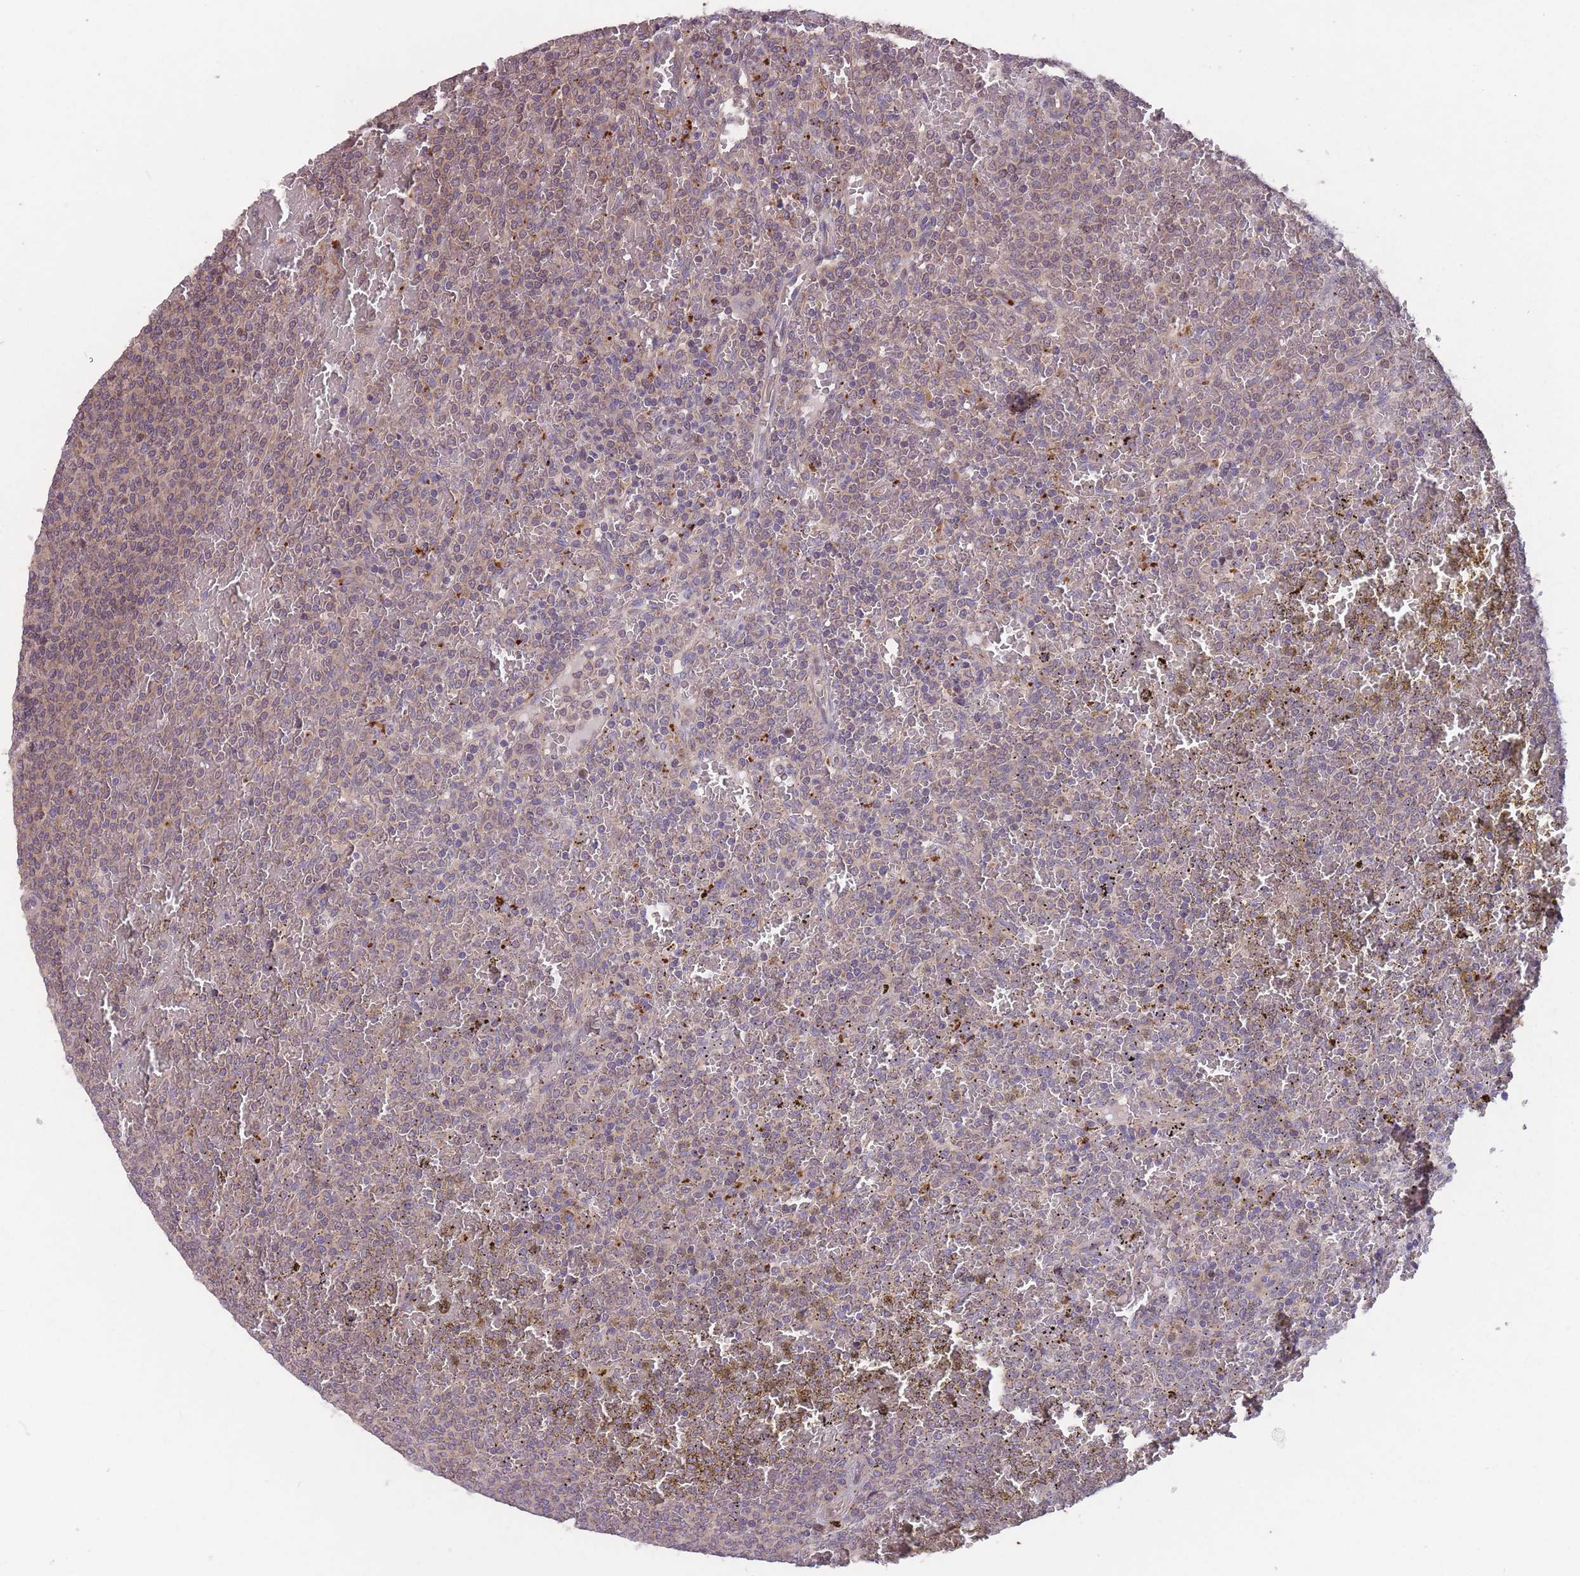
{"staining": {"intensity": "negative", "quantity": "none", "location": "none"}, "tissue": "lymphoma", "cell_type": "Tumor cells", "image_type": "cancer", "snomed": [{"axis": "morphology", "description": "Malignant lymphoma, non-Hodgkin's type, Low grade"}, {"axis": "topography", "description": "Spleen"}], "caption": "IHC of human lymphoma demonstrates no expression in tumor cells.", "gene": "ITPKC", "patient": {"sex": "male", "age": 60}}